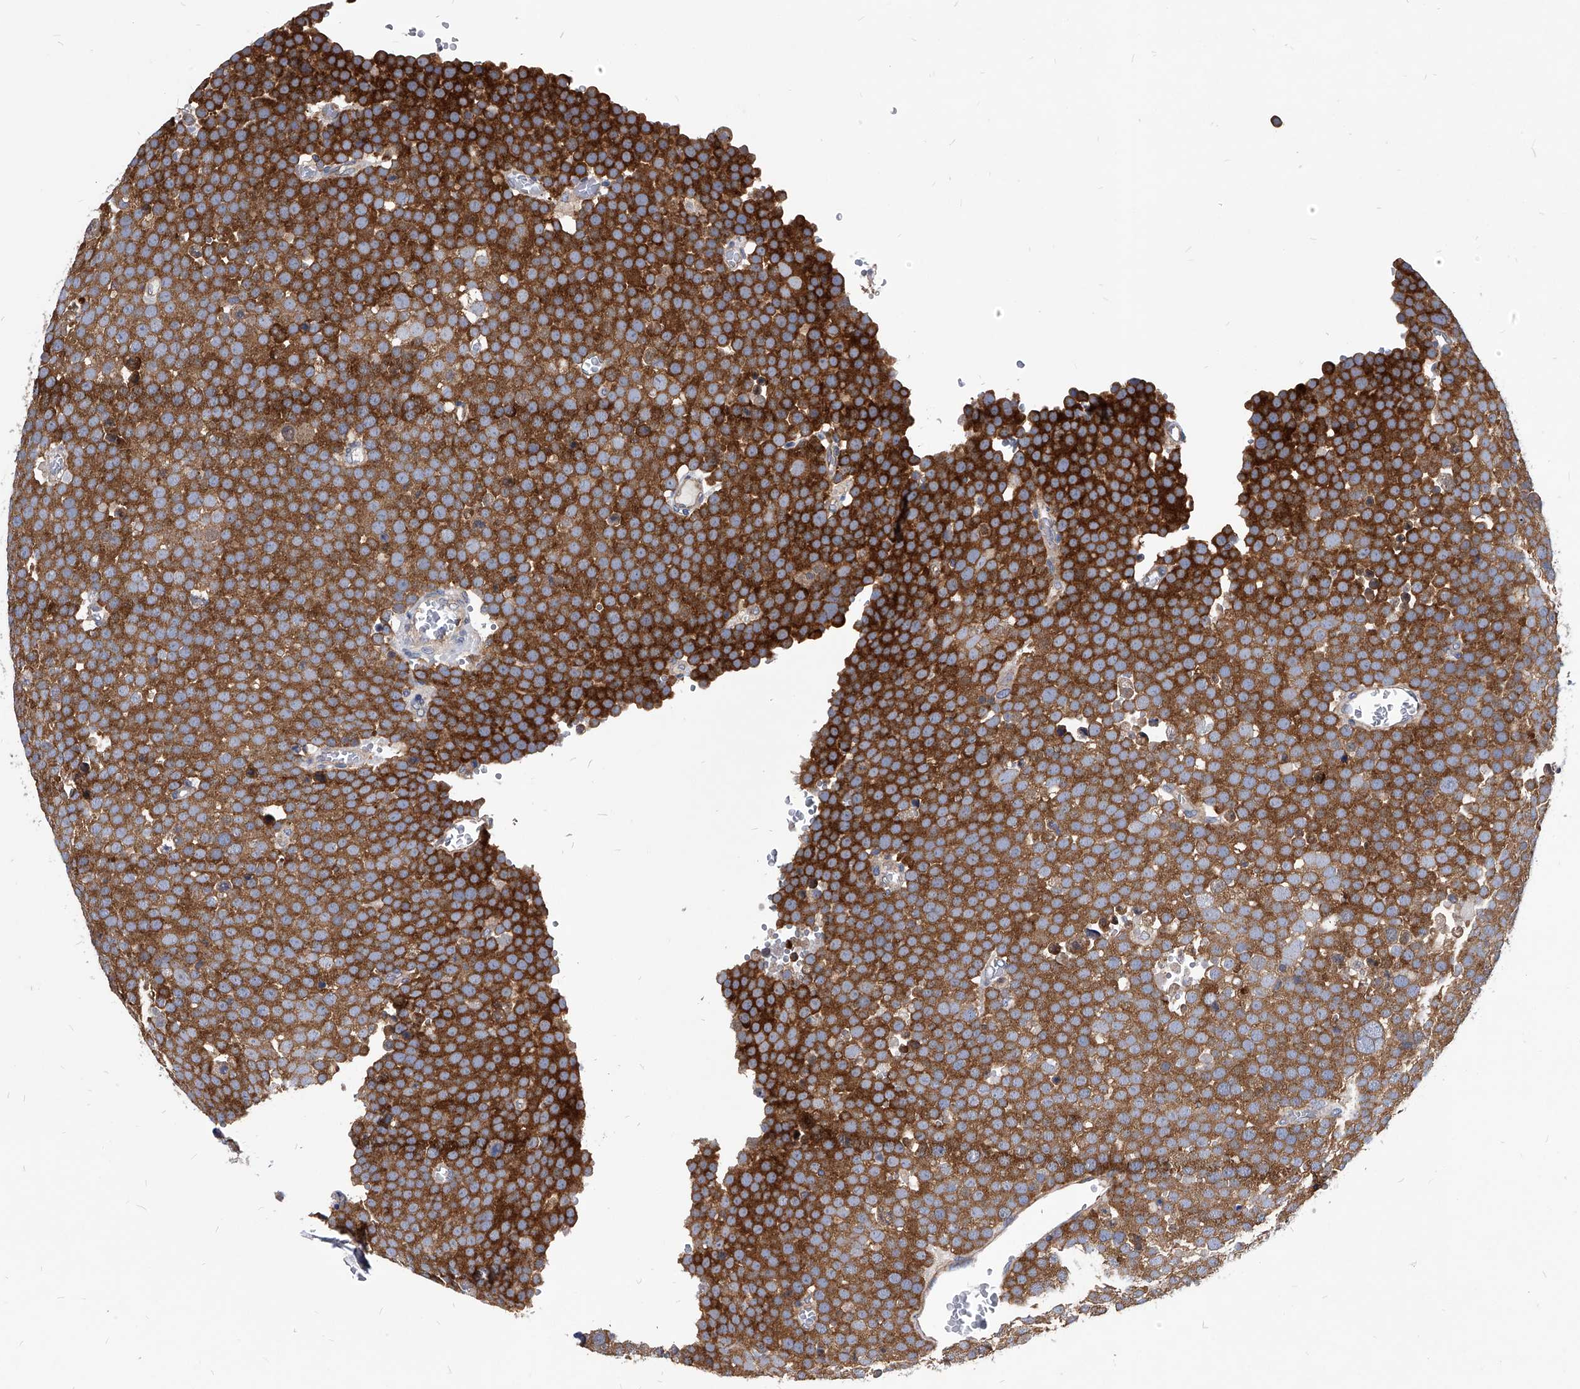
{"staining": {"intensity": "strong", "quantity": "25%-75%", "location": "cytoplasmic/membranous"}, "tissue": "testis cancer", "cell_type": "Tumor cells", "image_type": "cancer", "snomed": [{"axis": "morphology", "description": "Seminoma, NOS"}, {"axis": "topography", "description": "Testis"}], "caption": "A photomicrograph showing strong cytoplasmic/membranous expression in approximately 25%-75% of tumor cells in testis cancer, as visualized by brown immunohistochemical staining.", "gene": "ATG5", "patient": {"sex": "male", "age": 71}}